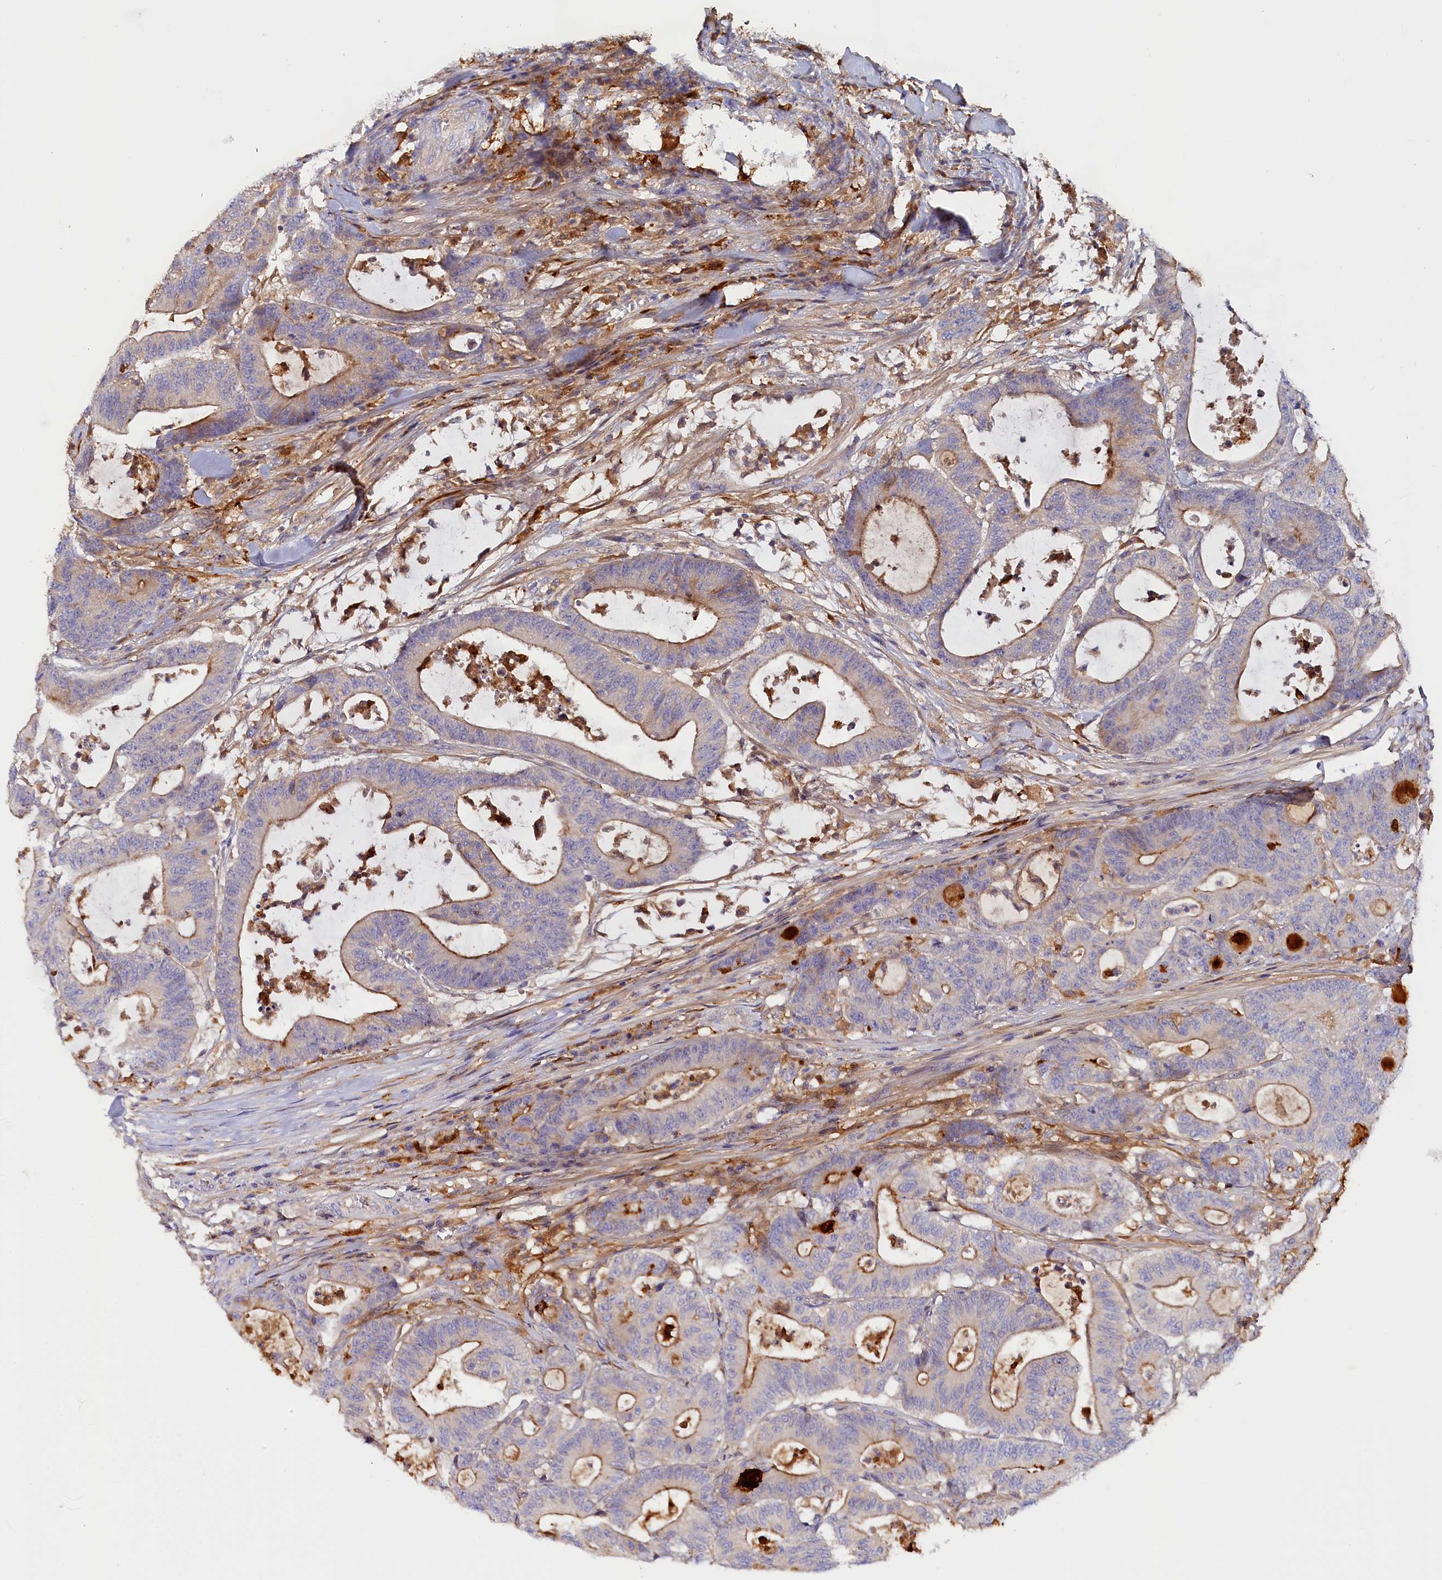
{"staining": {"intensity": "moderate", "quantity": "25%-75%", "location": "cytoplasmic/membranous"}, "tissue": "colorectal cancer", "cell_type": "Tumor cells", "image_type": "cancer", "snomed": [{"axis": "morphology", "description": "Adenocarcinoma, NOS"}, {"axis": "topography", "description": "Colon"}], "caption": "Immunohistochemical staining of human colorectal cancer displays moderate cytoplasmic/membranous protein positivity in about 25%-75% of tumor cells. (DAB (3,3'-diaminobenzidine) = brown stain, brightfield microscopy at high magnification).", "gene": "KATNB1", "patient": {"sex": "female", "age": 84}}